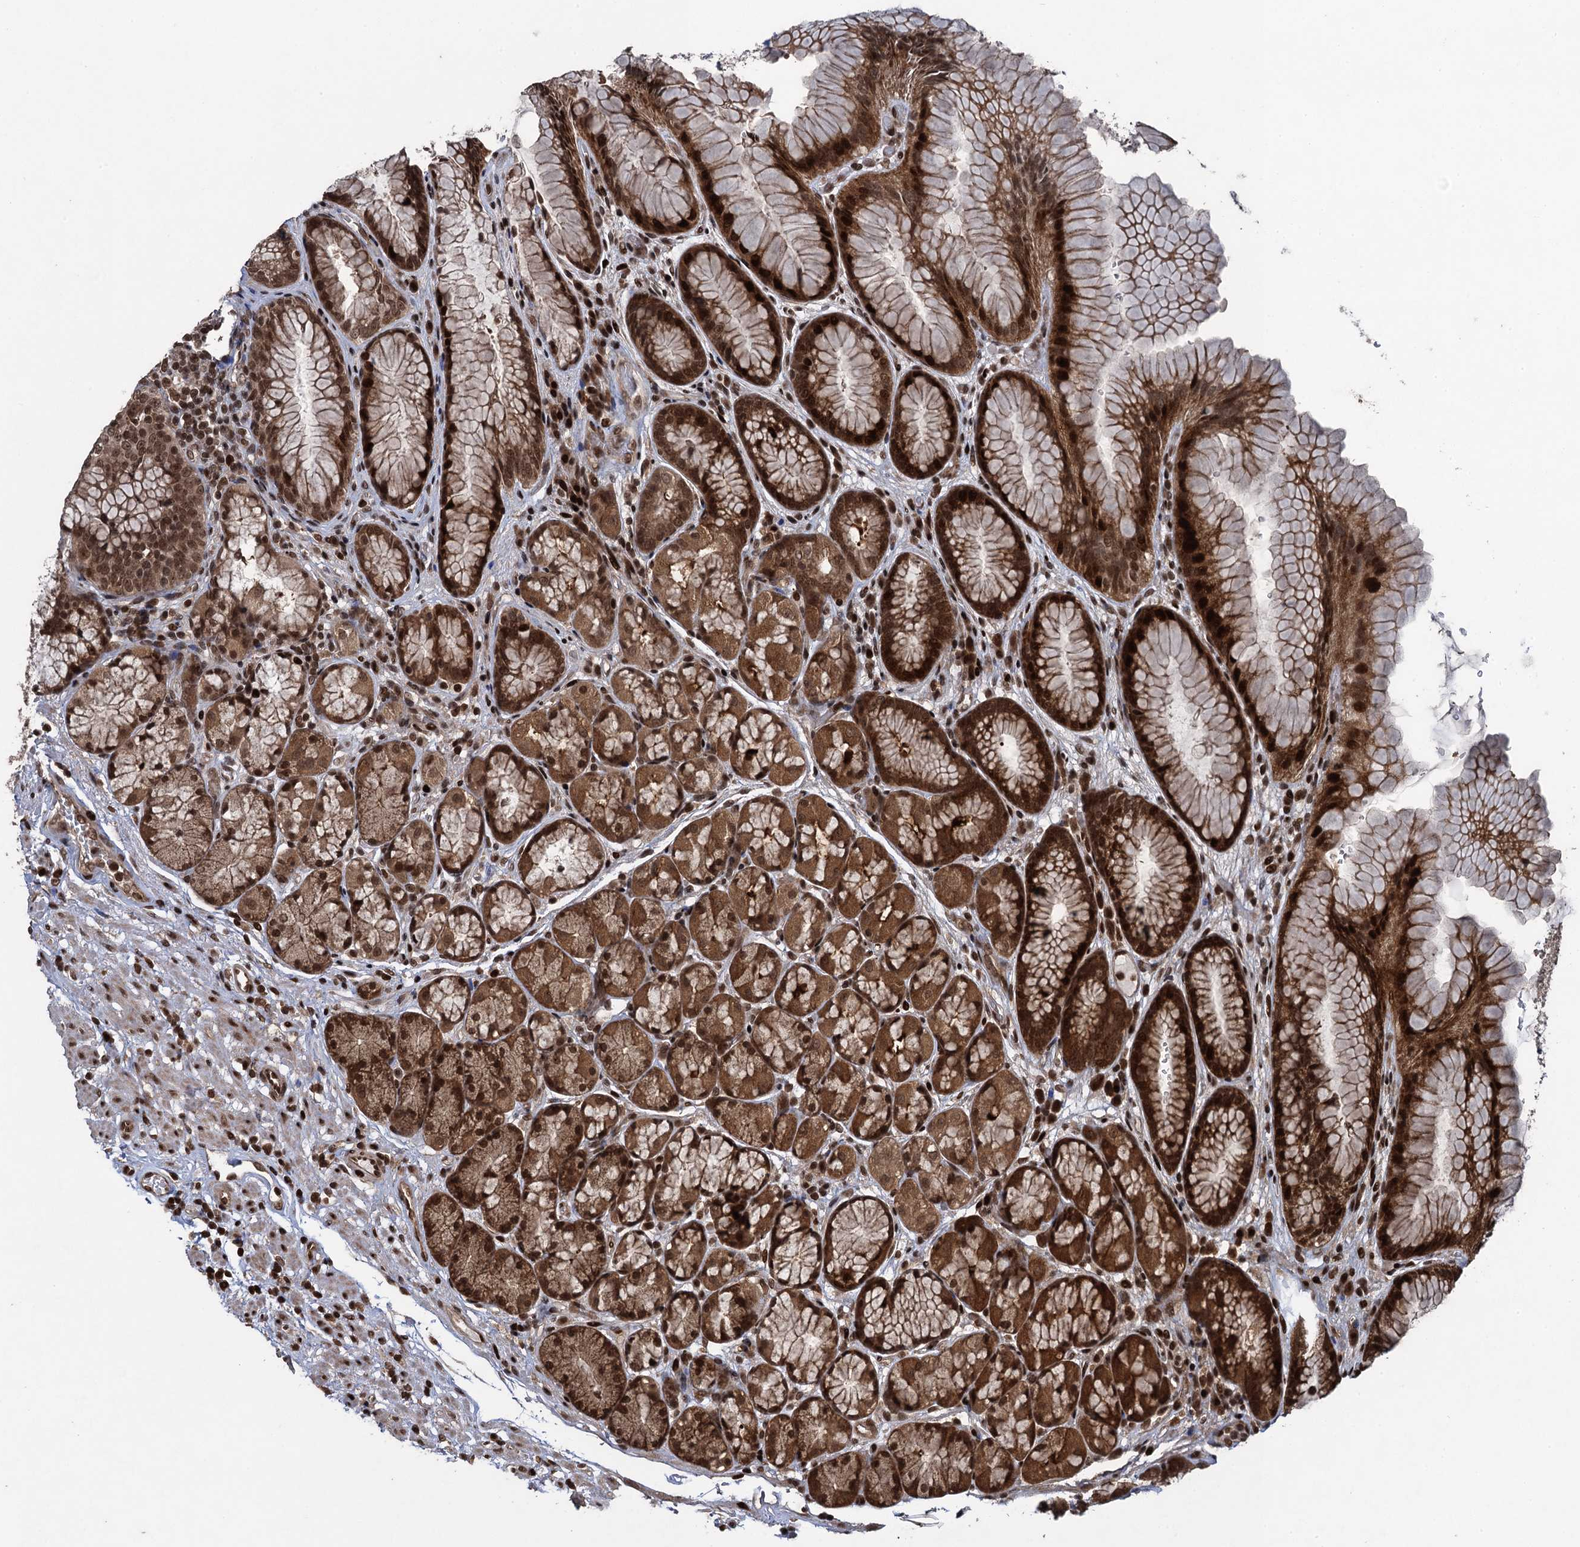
{"staining": {"intensity": "strong", "quantity": ">75%", "location": "cytoplasmic/membranous,nuclear"}, "tissue": "stomach", "cell_type": "Glandular cells", "image_type": "normal", "snomed": [{"axis": "morphology", "description": "Normal tissue, NOS"}, {"axis": "topography", "description": "Stomach"}], "caption": "Unremarkable stomach was stained to show a protein in brown. There is high levels of strong cytoplasmic/membranous,nuclear positivity in about >75% of glandular cells.", "gene": "ZNF169", "patient": {"sex": "male", "age": 63}}